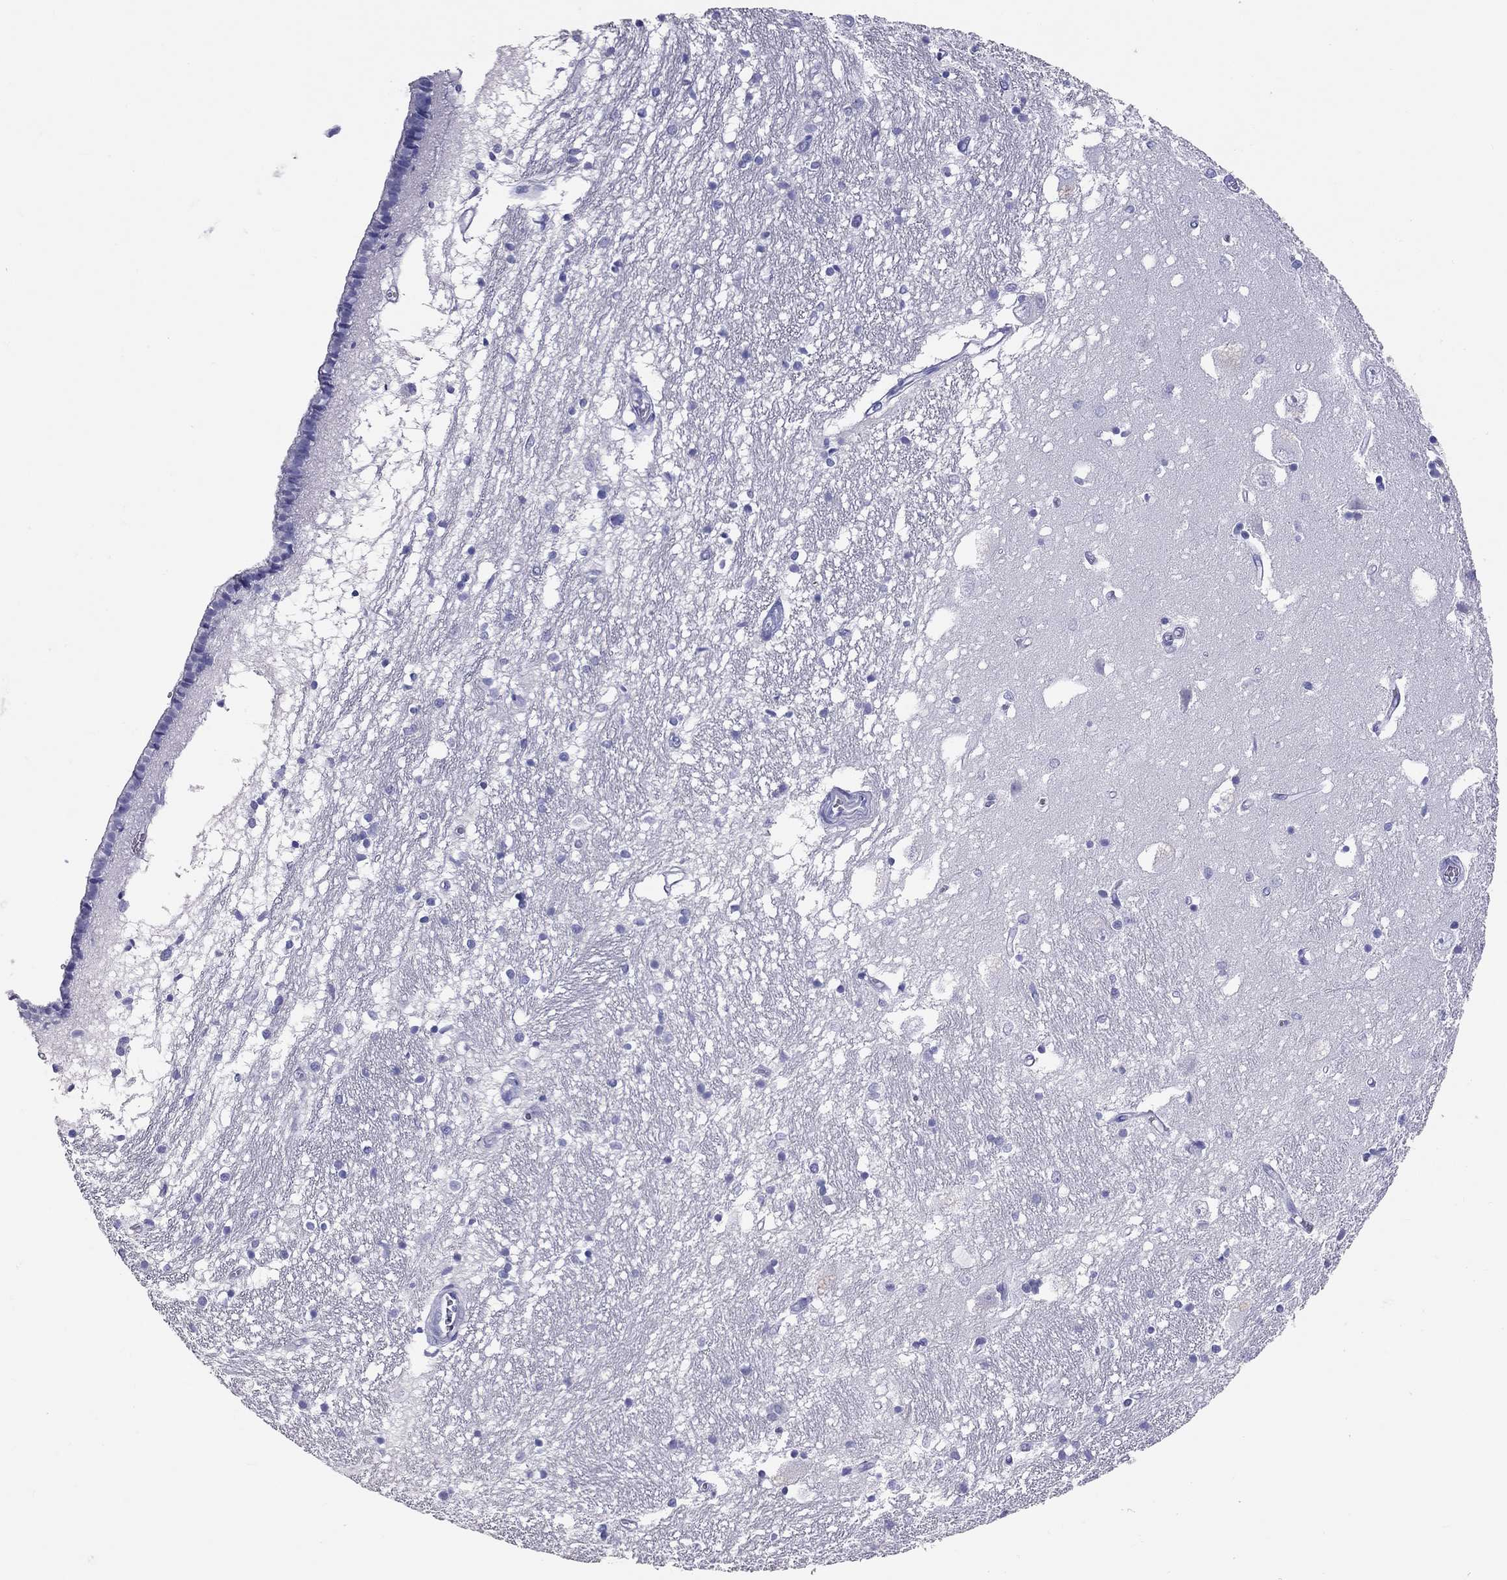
{"staining": {"intensity": "negative", "quantity": "none", "location": "none"}, "tissue": "caudate", "cell_type": "Glial cells", "image_type": "normal", "snomed": [{"axis": "morphology", "description": "Normal tissue, NOS"}, {"axis": "topography", "description": "Lateral ventricle wall"}], "caption": "Benign caudate was stained to show a protein in brown. There is no significant expression in glial cells. (Immunohistochemistry, brightfield microscopy, high magnification).", "gene": "PSMB11", "patient": {"sex": "female", "age": 71}}